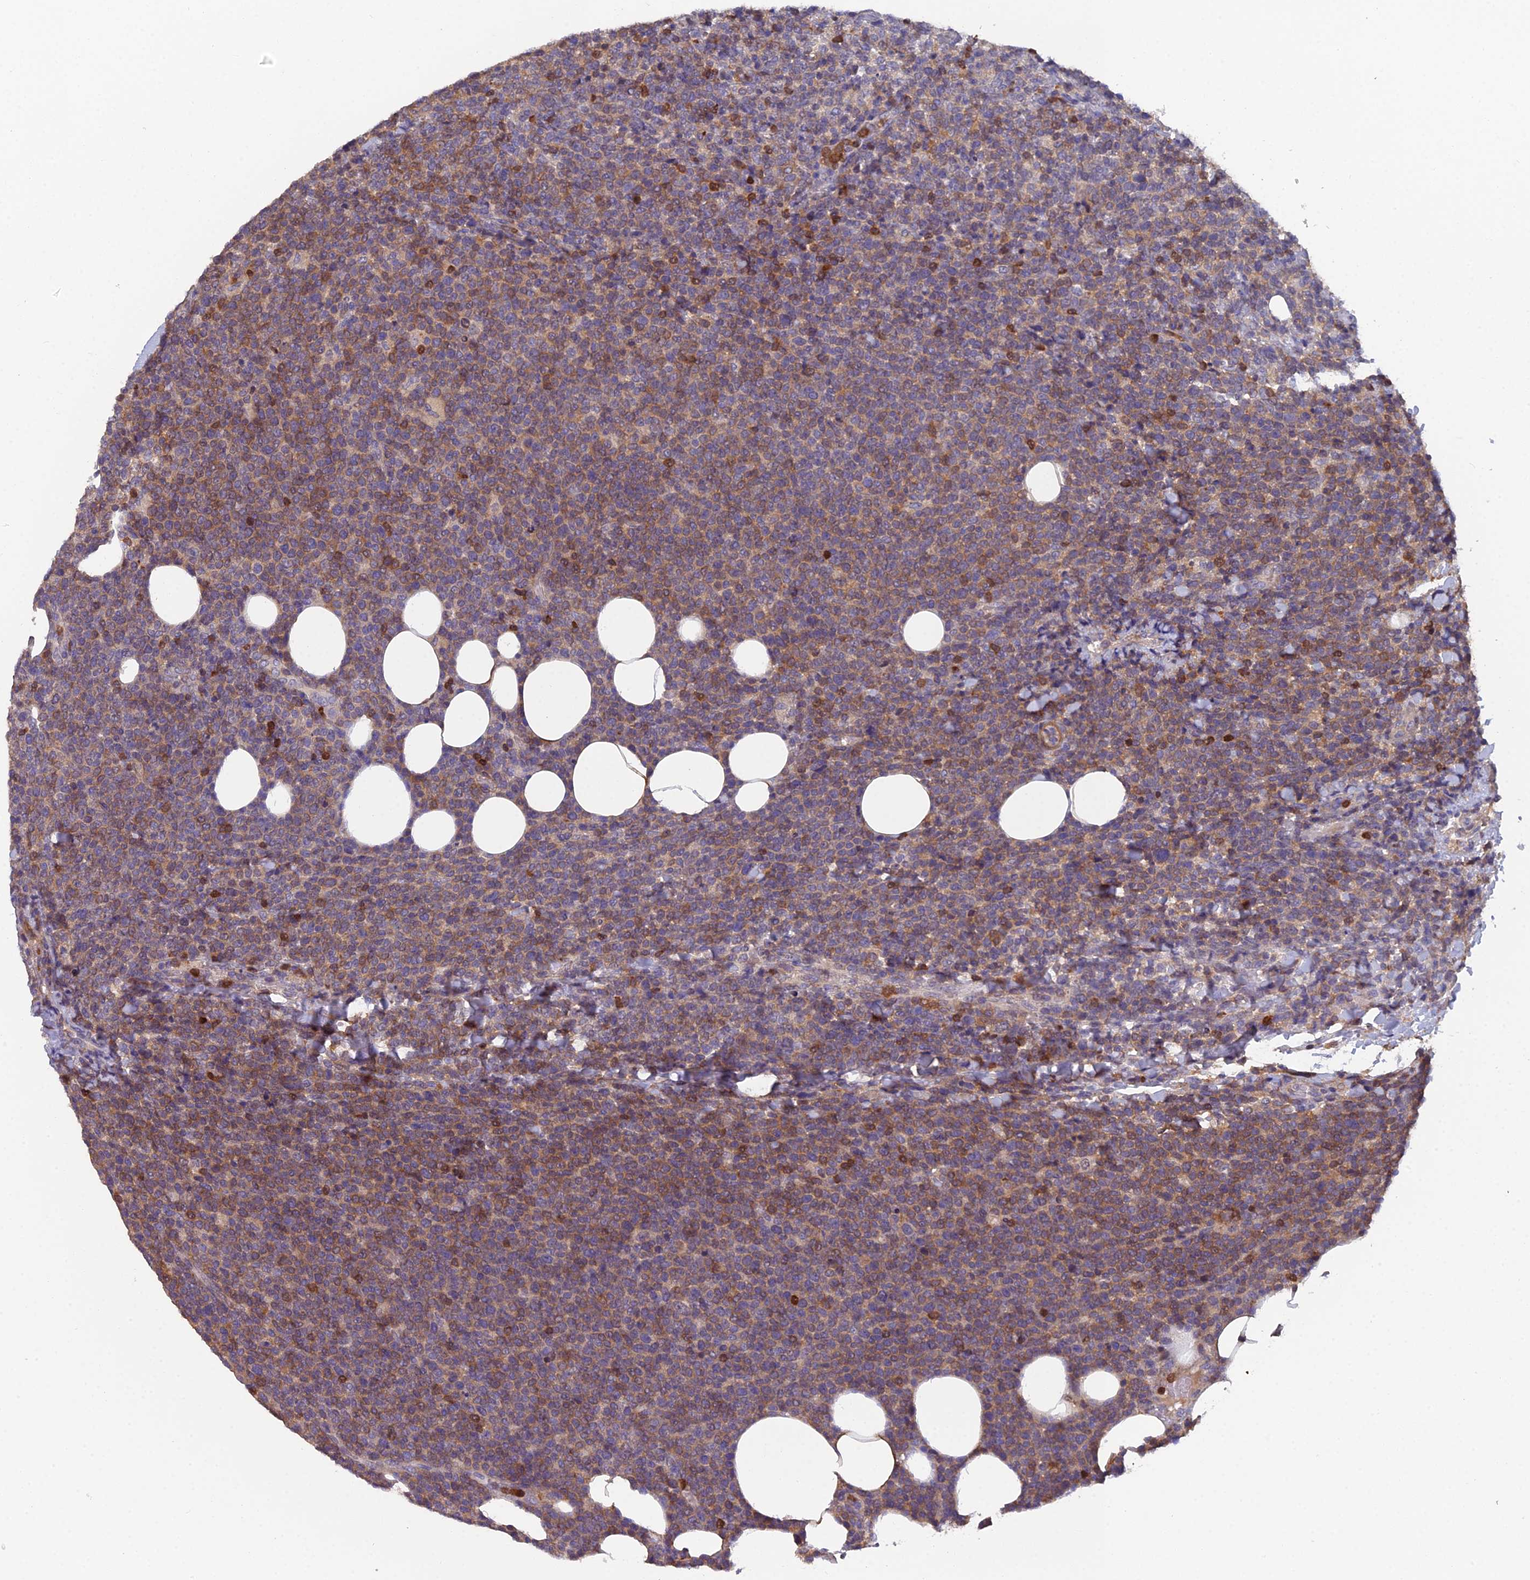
{"staining": {"intensity": "weak", "quantity": ">75%", "location": "cytoplasmic/membranous"}, "tissue": "lymphoma", "cell_type": "Tumor cells", "image_type": "cancer", "snomed": [{"axis": "morphology", "description": "Malignant lymphoma, non-Hodgkin's type, High grade"}, {"axis": "topography", "description": "Lymph node"}], "caption": "Human high-grade malignant lymphoma, non-Hodgkin's type stained with a protein marker displays weak staining in tumor cells.", "gene": "GALK2", "patient": {"sex": "male", "age": 61}}